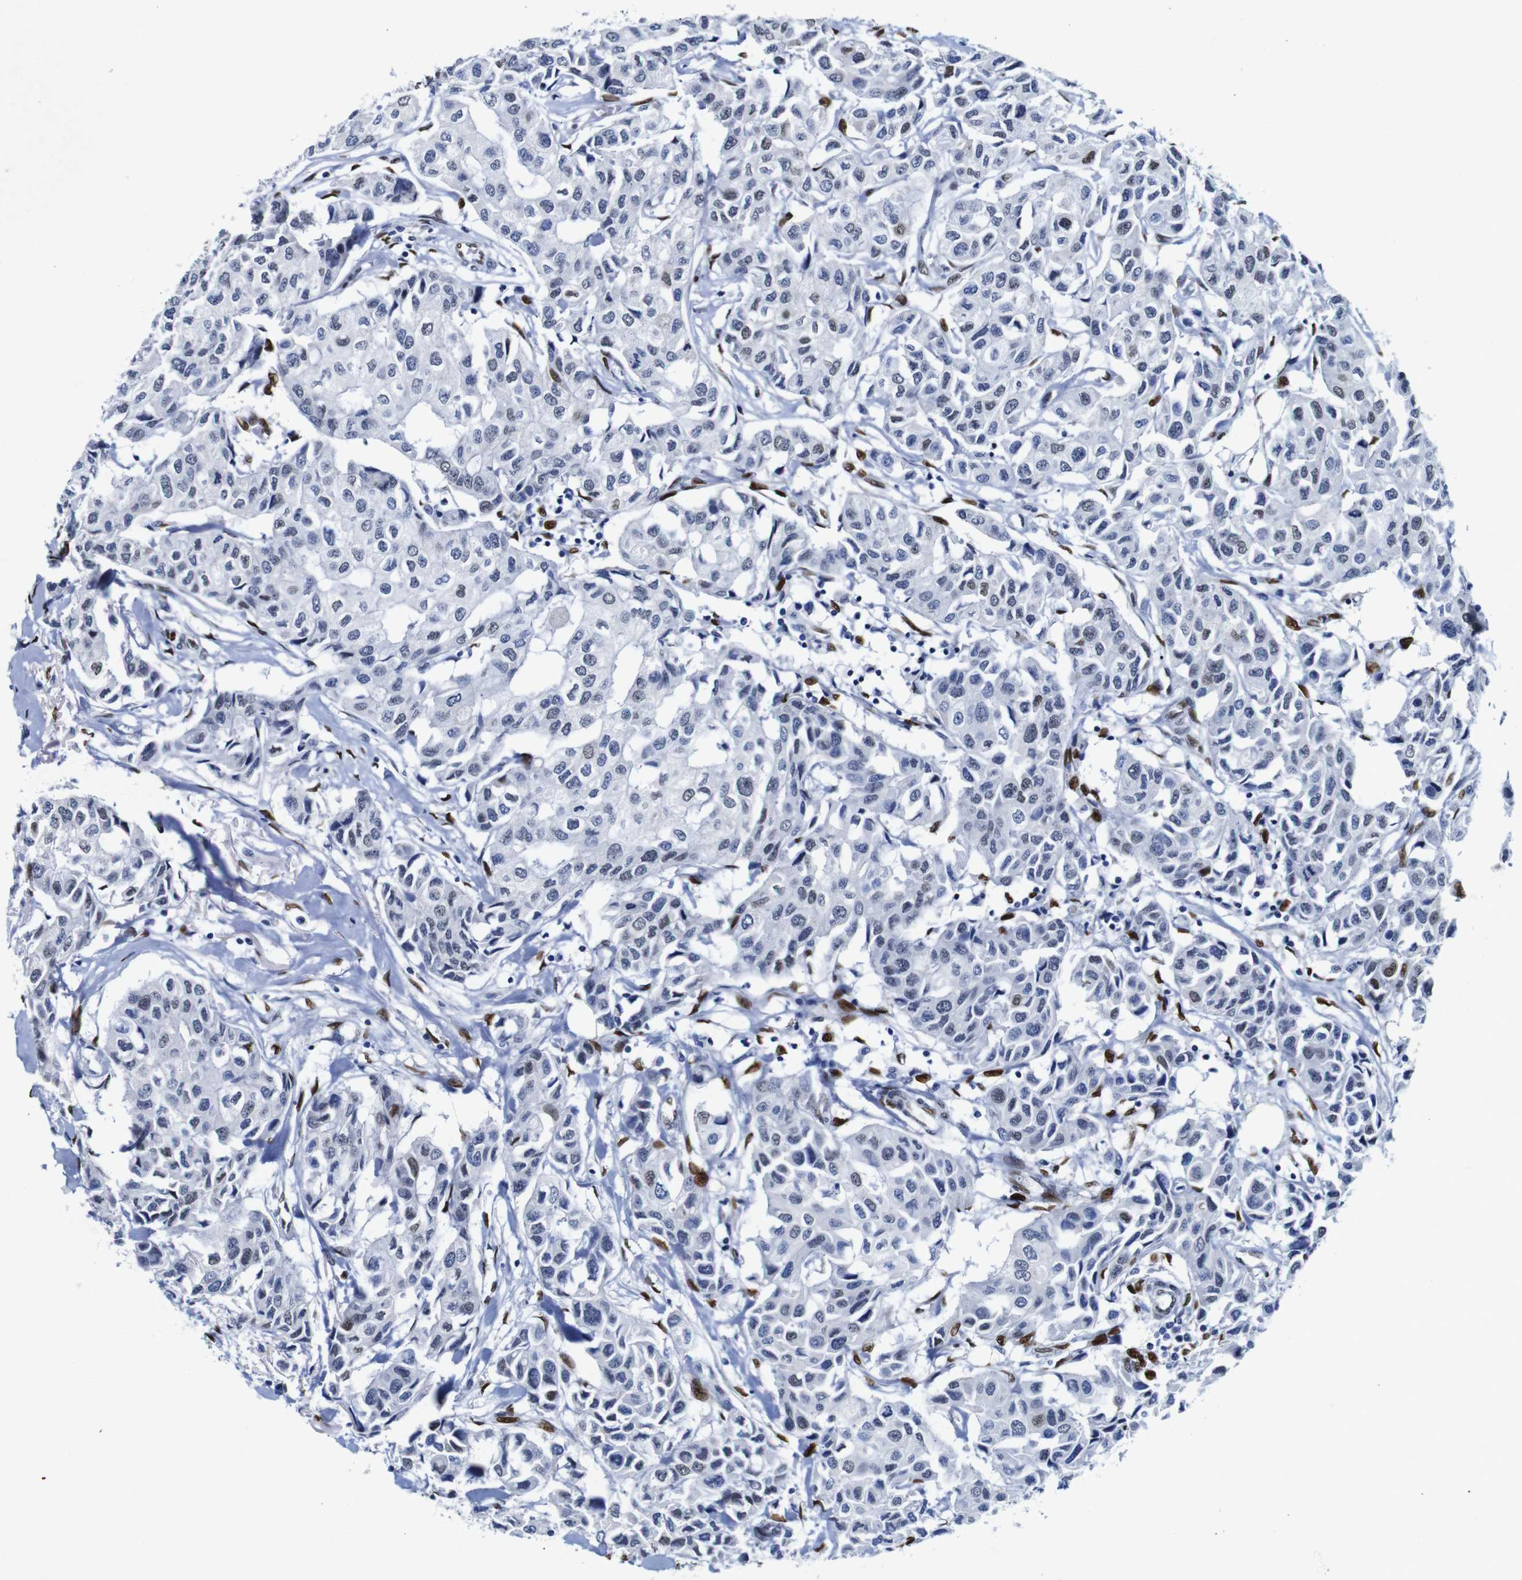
{"staining": {"intensity": "weak", "quantity": "<25%", "location": "nuclear"}, "tissue": "breast cancer", "cell_type": "Tumor cells", "image_type": "cancer", "snomed": [{"axis": "morphology", "description": "Duct carcinoma"}, {"axis": "topography", "description": "Breast"}], "caption": "Photomicrograph shows no protein expression in tumor cells of breast cancer tissue.", "gene": "FOSL2", "patient": {"sex": "female", "age": 80}}